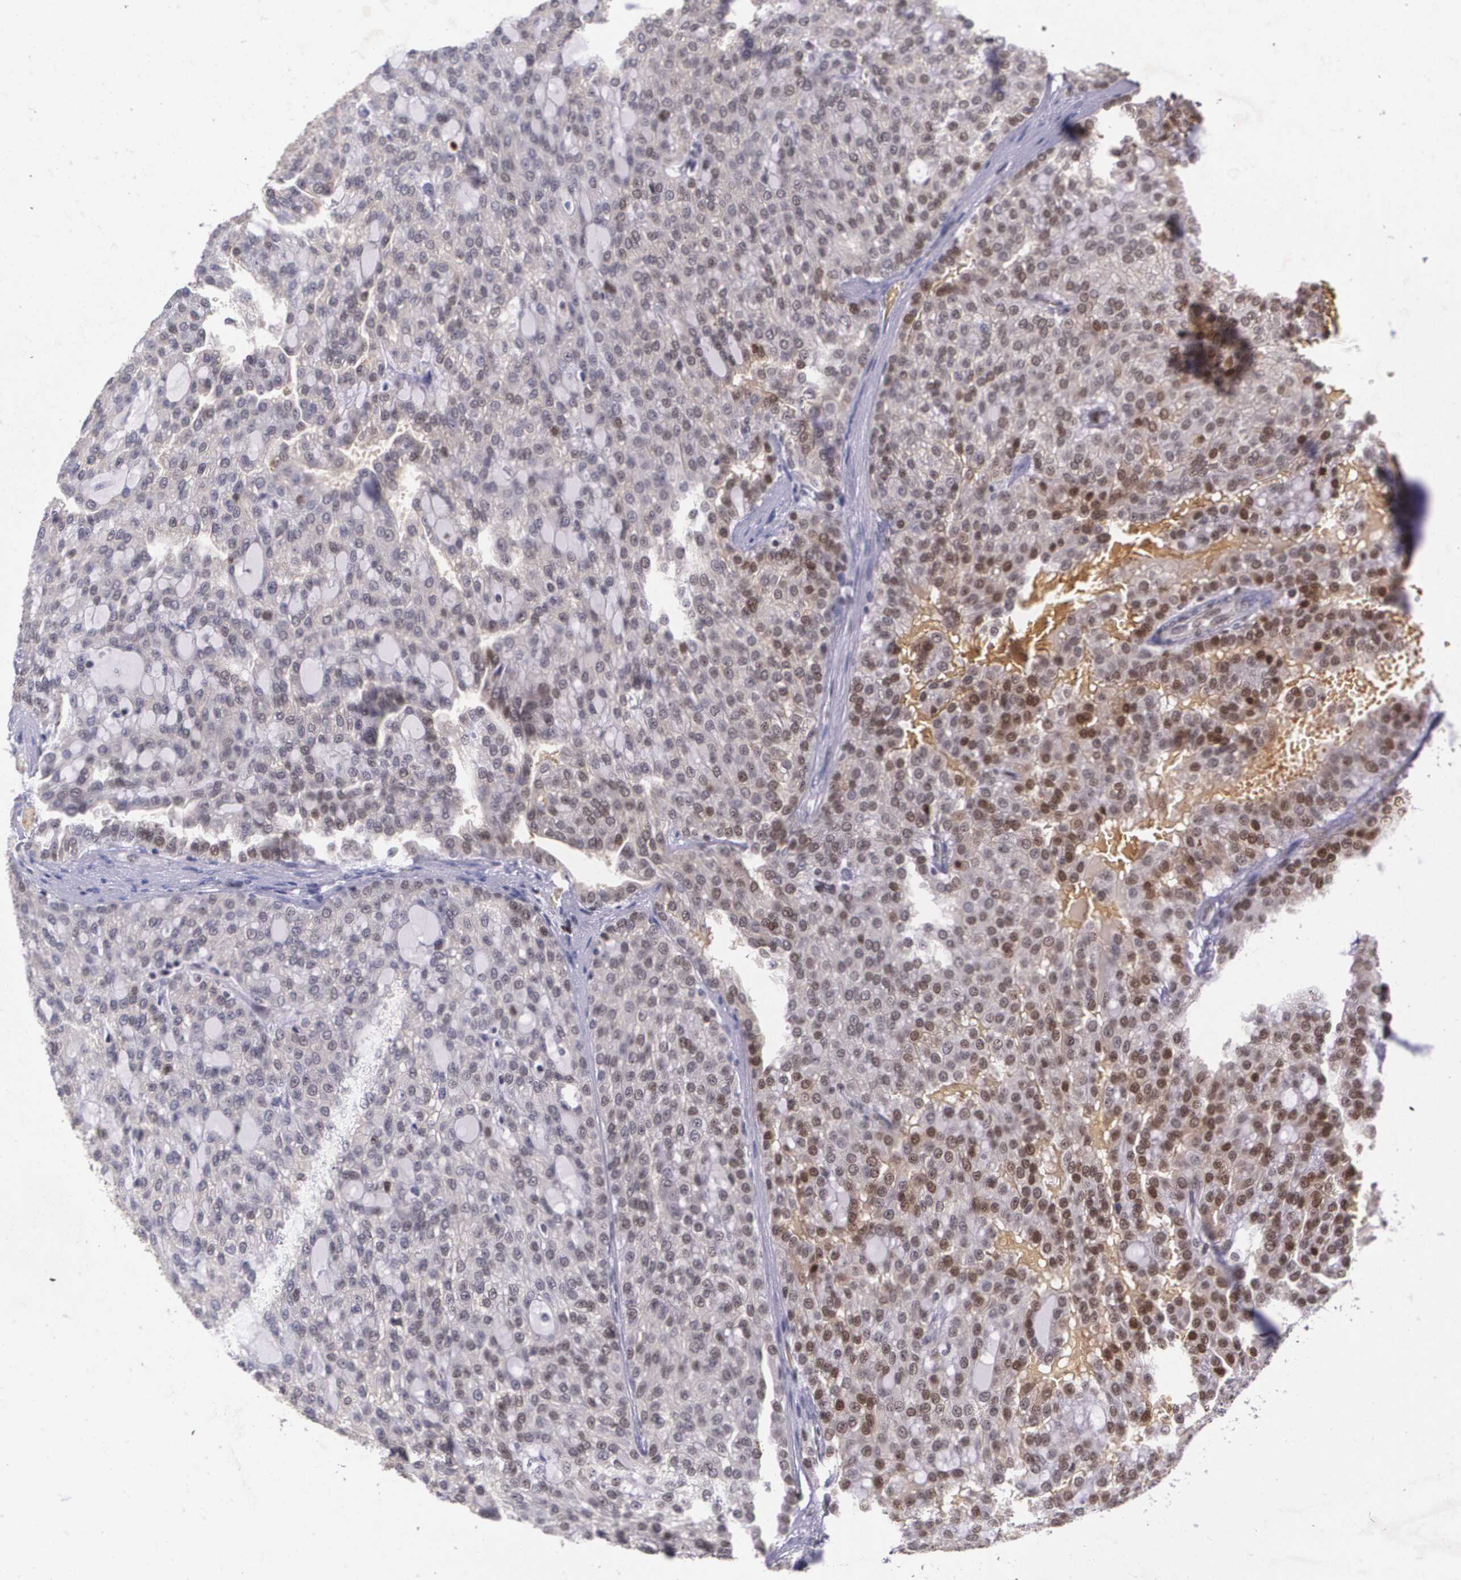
{"staining": {"intensity": "weak", "quantity": "25%-75%", "location": "nuclear"}, "tissue": "renal cancer", "cell_type": "Tumor cells", "image_type": "cancer", "snomed": [{"axis": "morphology", "description": "Adenocarcinoma, NOS"}, {"axis": "topography", "description": "Kidney"}], "caption": "The micrograph exhibits immunohistochemical staining of adenocarcinoma (renal). There is weak nuclear staining is seen in approximately 25%-75% of tumor cells. The protein of interest is shown in brown color, while the nuclei are stained blue.", "gene": "MGMT", "patient": {"sex": "male", "age": 63}}